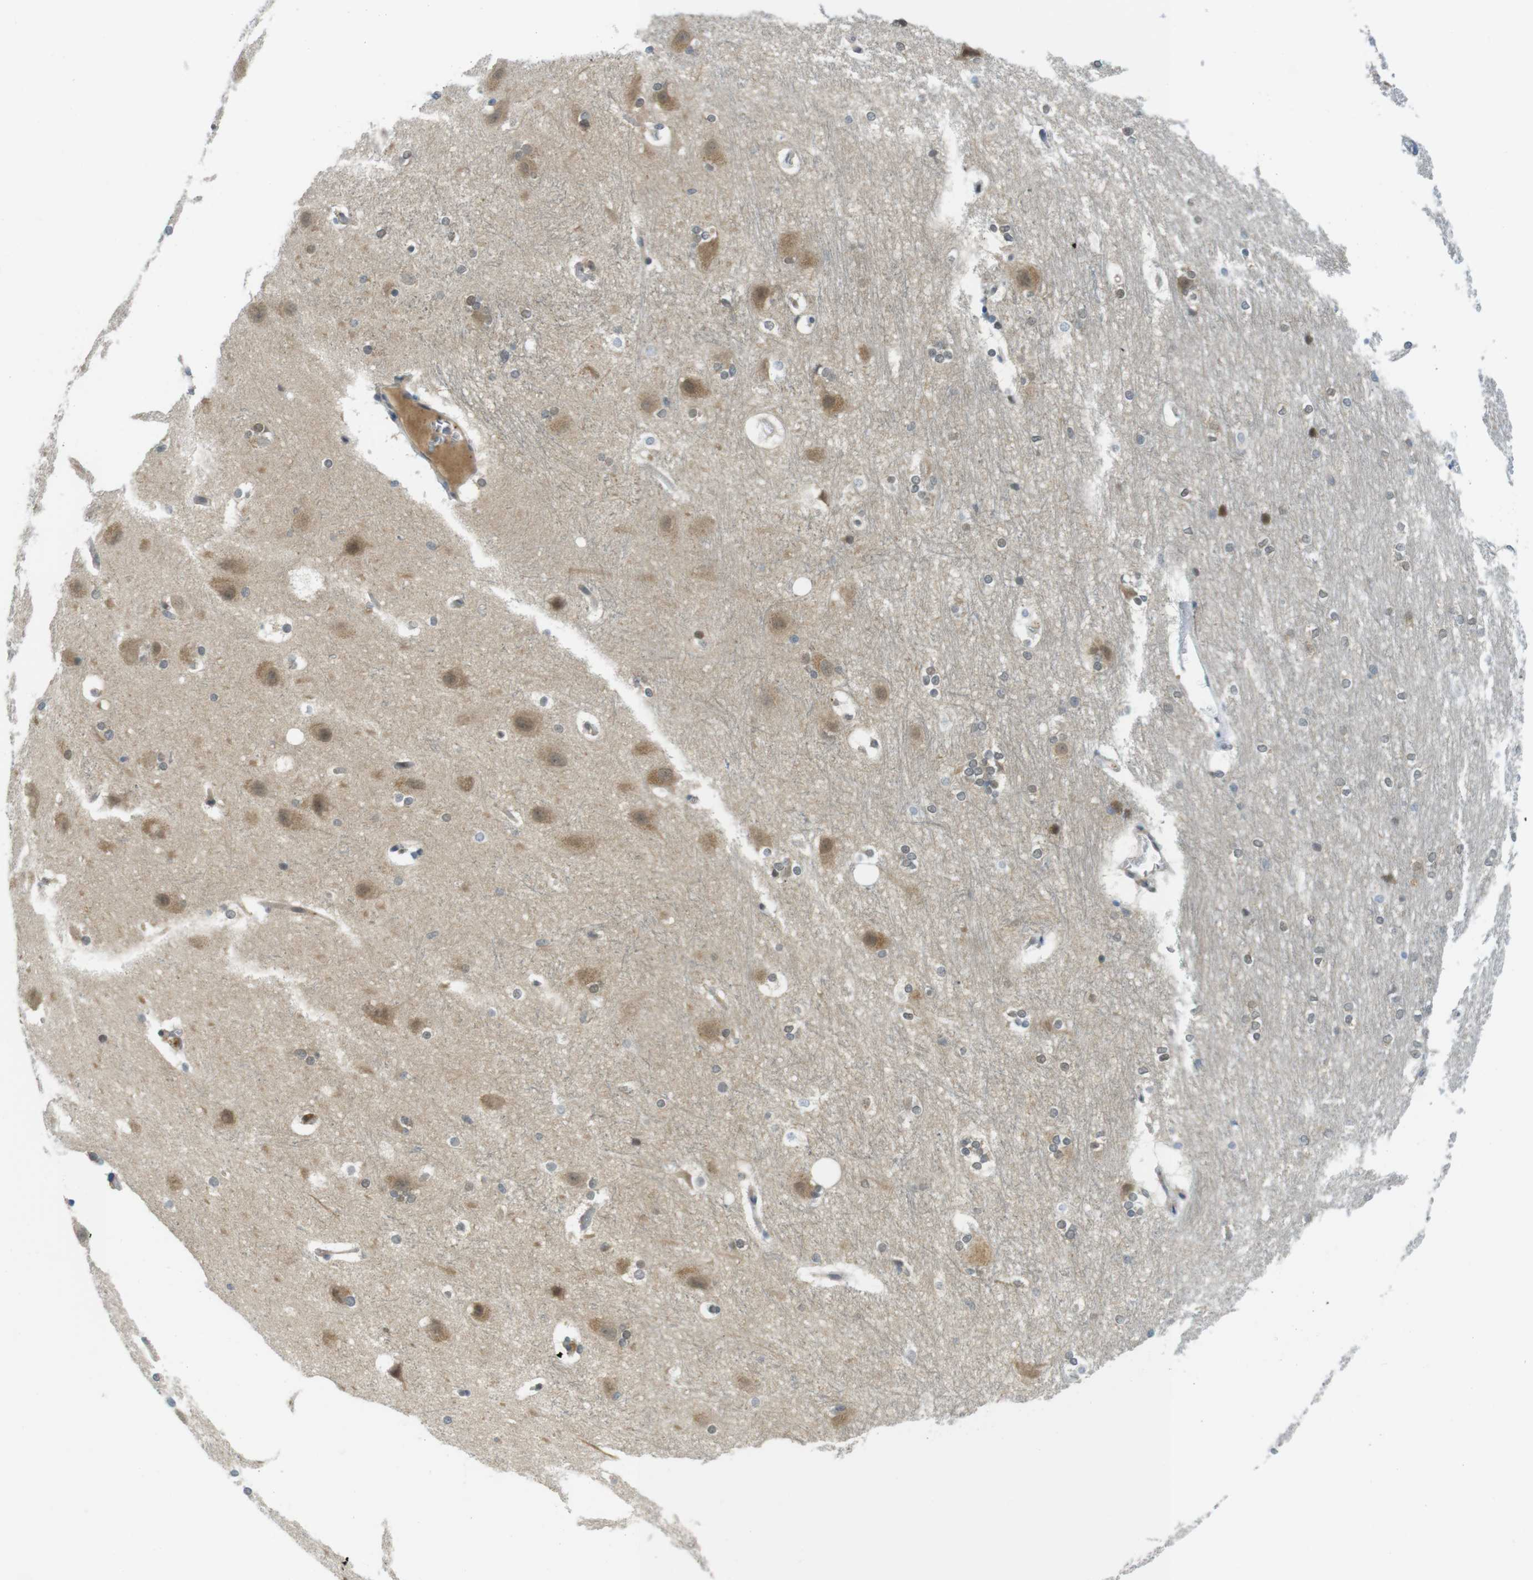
{"staining": {"intensity": "moderate", "quantity": "25%-75%", "location": "cytoplasmic/membranous,nuclear"}, "tissue": "hippocampus", "cell_type": "Glial cells", "image_type": "normal", "snomed": [{"axis": "morphology", "description": "Normal tissue, NOS"}, {"axis": "topography", "description": "Hippocampus"}], "caption": "DAB immunohistochemical staining of unremarkable hippocampus demonstrates moderate cytoplasmic/membranous,nuclear protein expression in approximately 25%-75% of glial cells.", "gene": "CASP2", "patient": {"sex": "female", "age": 19}}